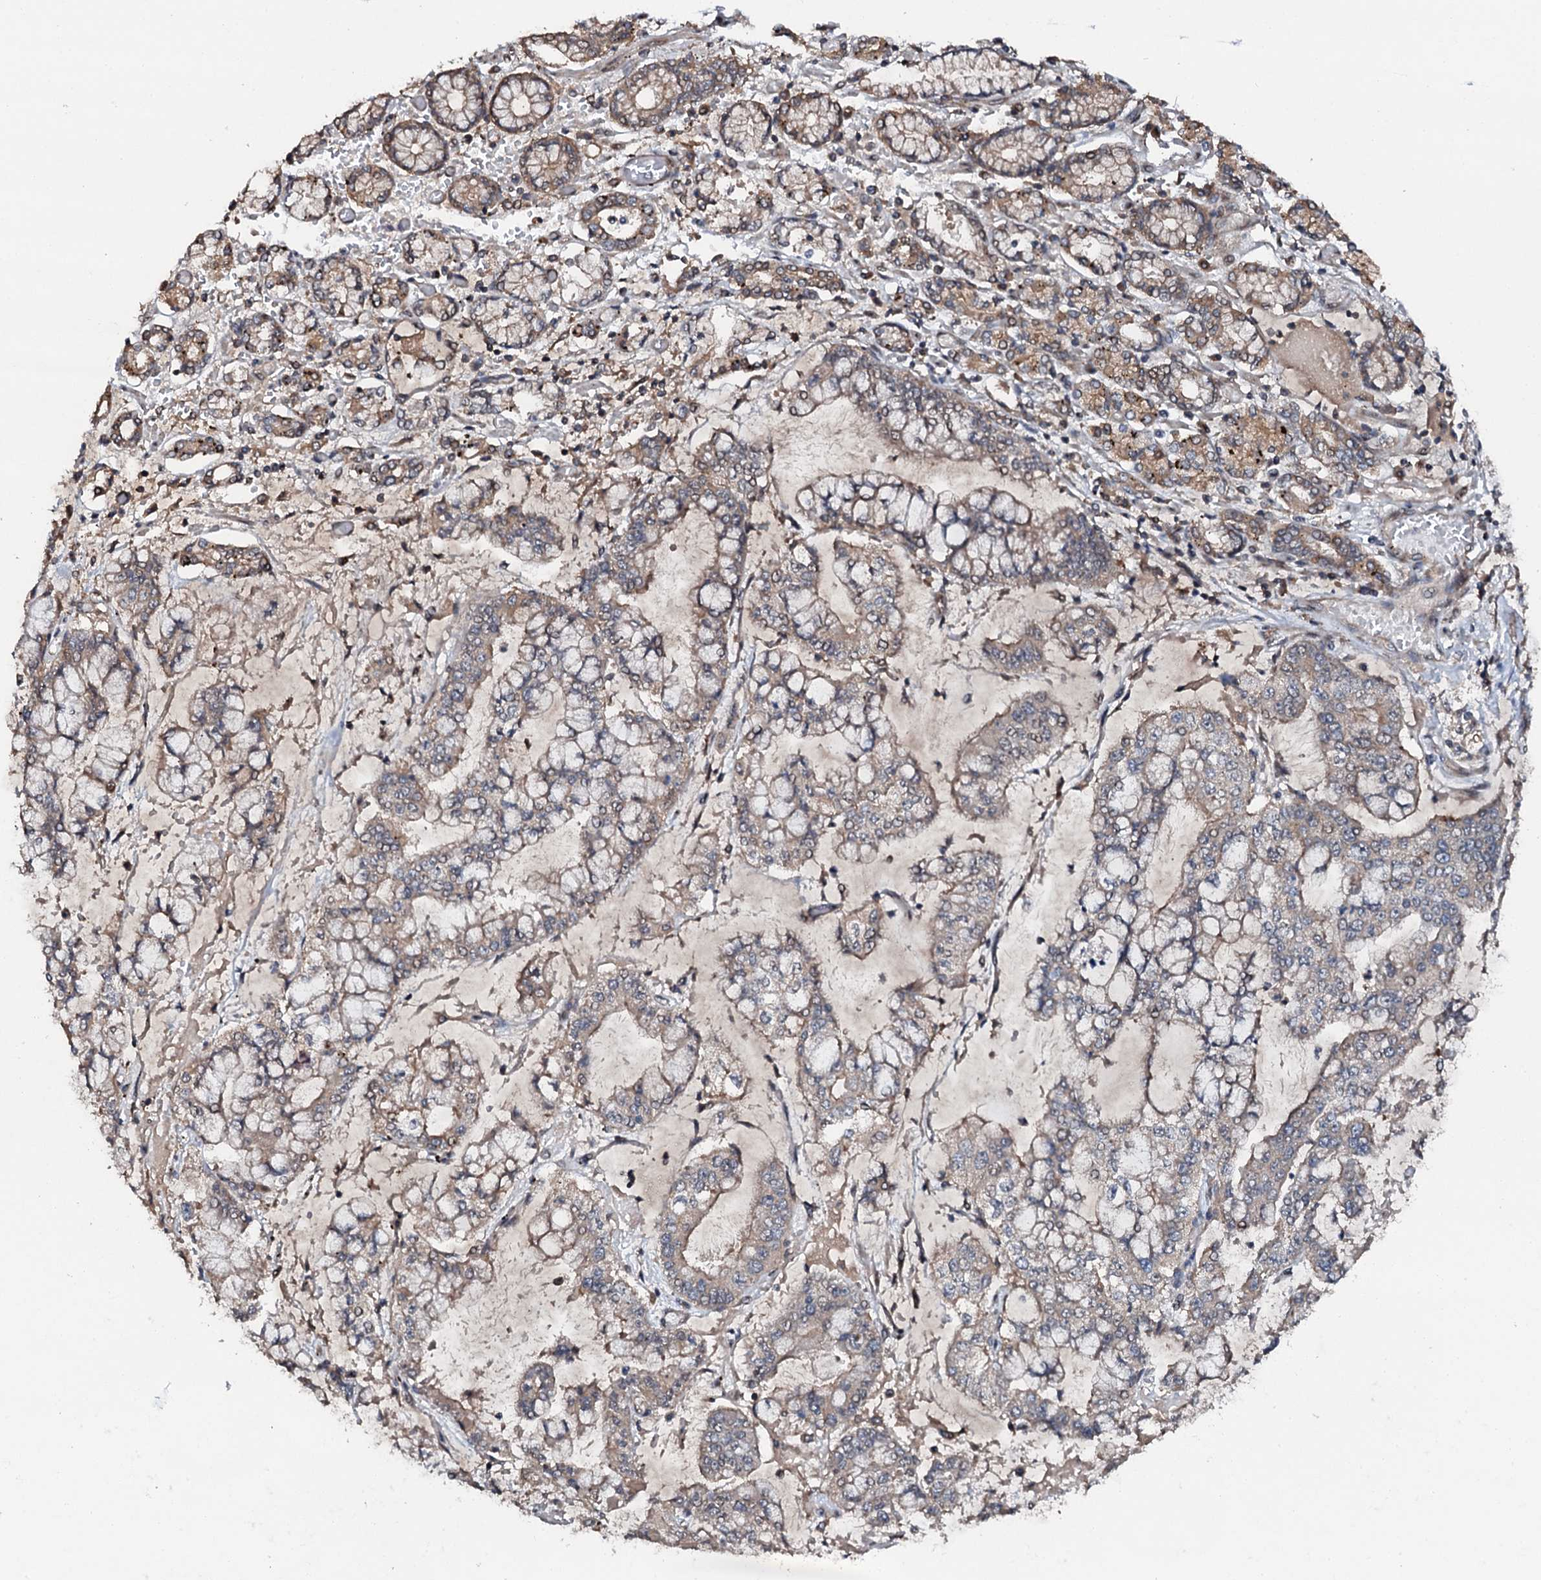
{"staining": {"intensity": "weak", "quantity": "<25%", "location": "cytoplasmic/membranous"}, "tissue": "stomach cancer", "cell_type": "Tumor cells", "image_type": "cancer", "snomed": [{"axis": "morphology", "description": "Normal tissue, NOS"}, {"axis": "morphology", "description": "Adenocarcinoma, NOS"}, {"axis": "topography", "description": "Stomach, upper"}, {"axis": "topography", "description": "Stomach"}], "caption": "An immunohistochemistry (IHC) histopathology image of stomach cancer is shown. There is no staining in tumor cells of stomach cancer.", "gene": "FLYWCH1", "patient": {"sex": "male", "age": 76}}